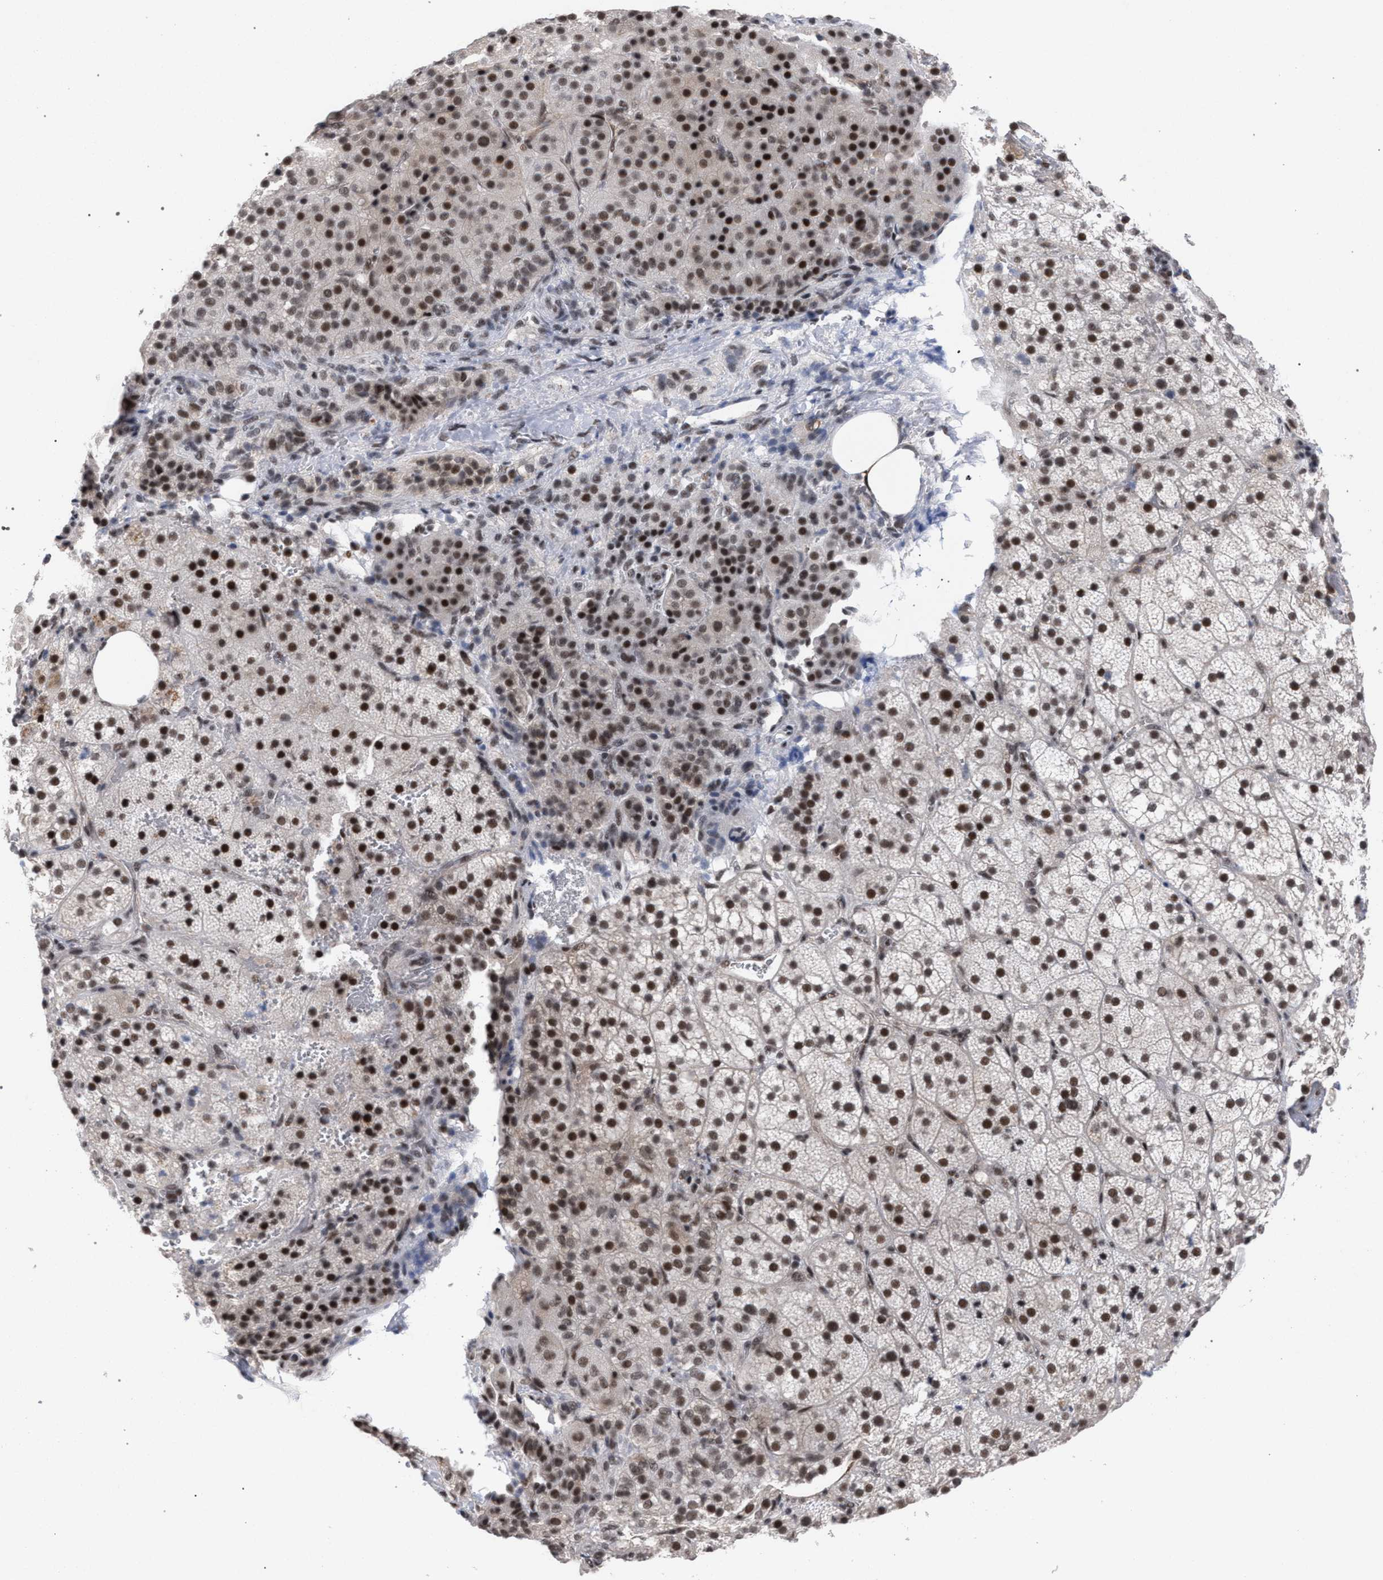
{"staining": {"intensity": "moderate", "quantity": ">75%", "location": "nuclear"}, "tissue": "adrenal gland", "cell_type": "Glandular cells", "image_type": "normal", "snomed": [{"axis": "morphology", "description": "Normal tissue, NOS"}, {"axis": "topography", "description": "Adrenal gland"}], "caption": "Moderate nuclear positivity for a protein is appreciated in about >75% of glandular cells of normal adrenal gland using IHC.", "gene": "SCAF4", "patient": {"sex": "female", "age": 59}}